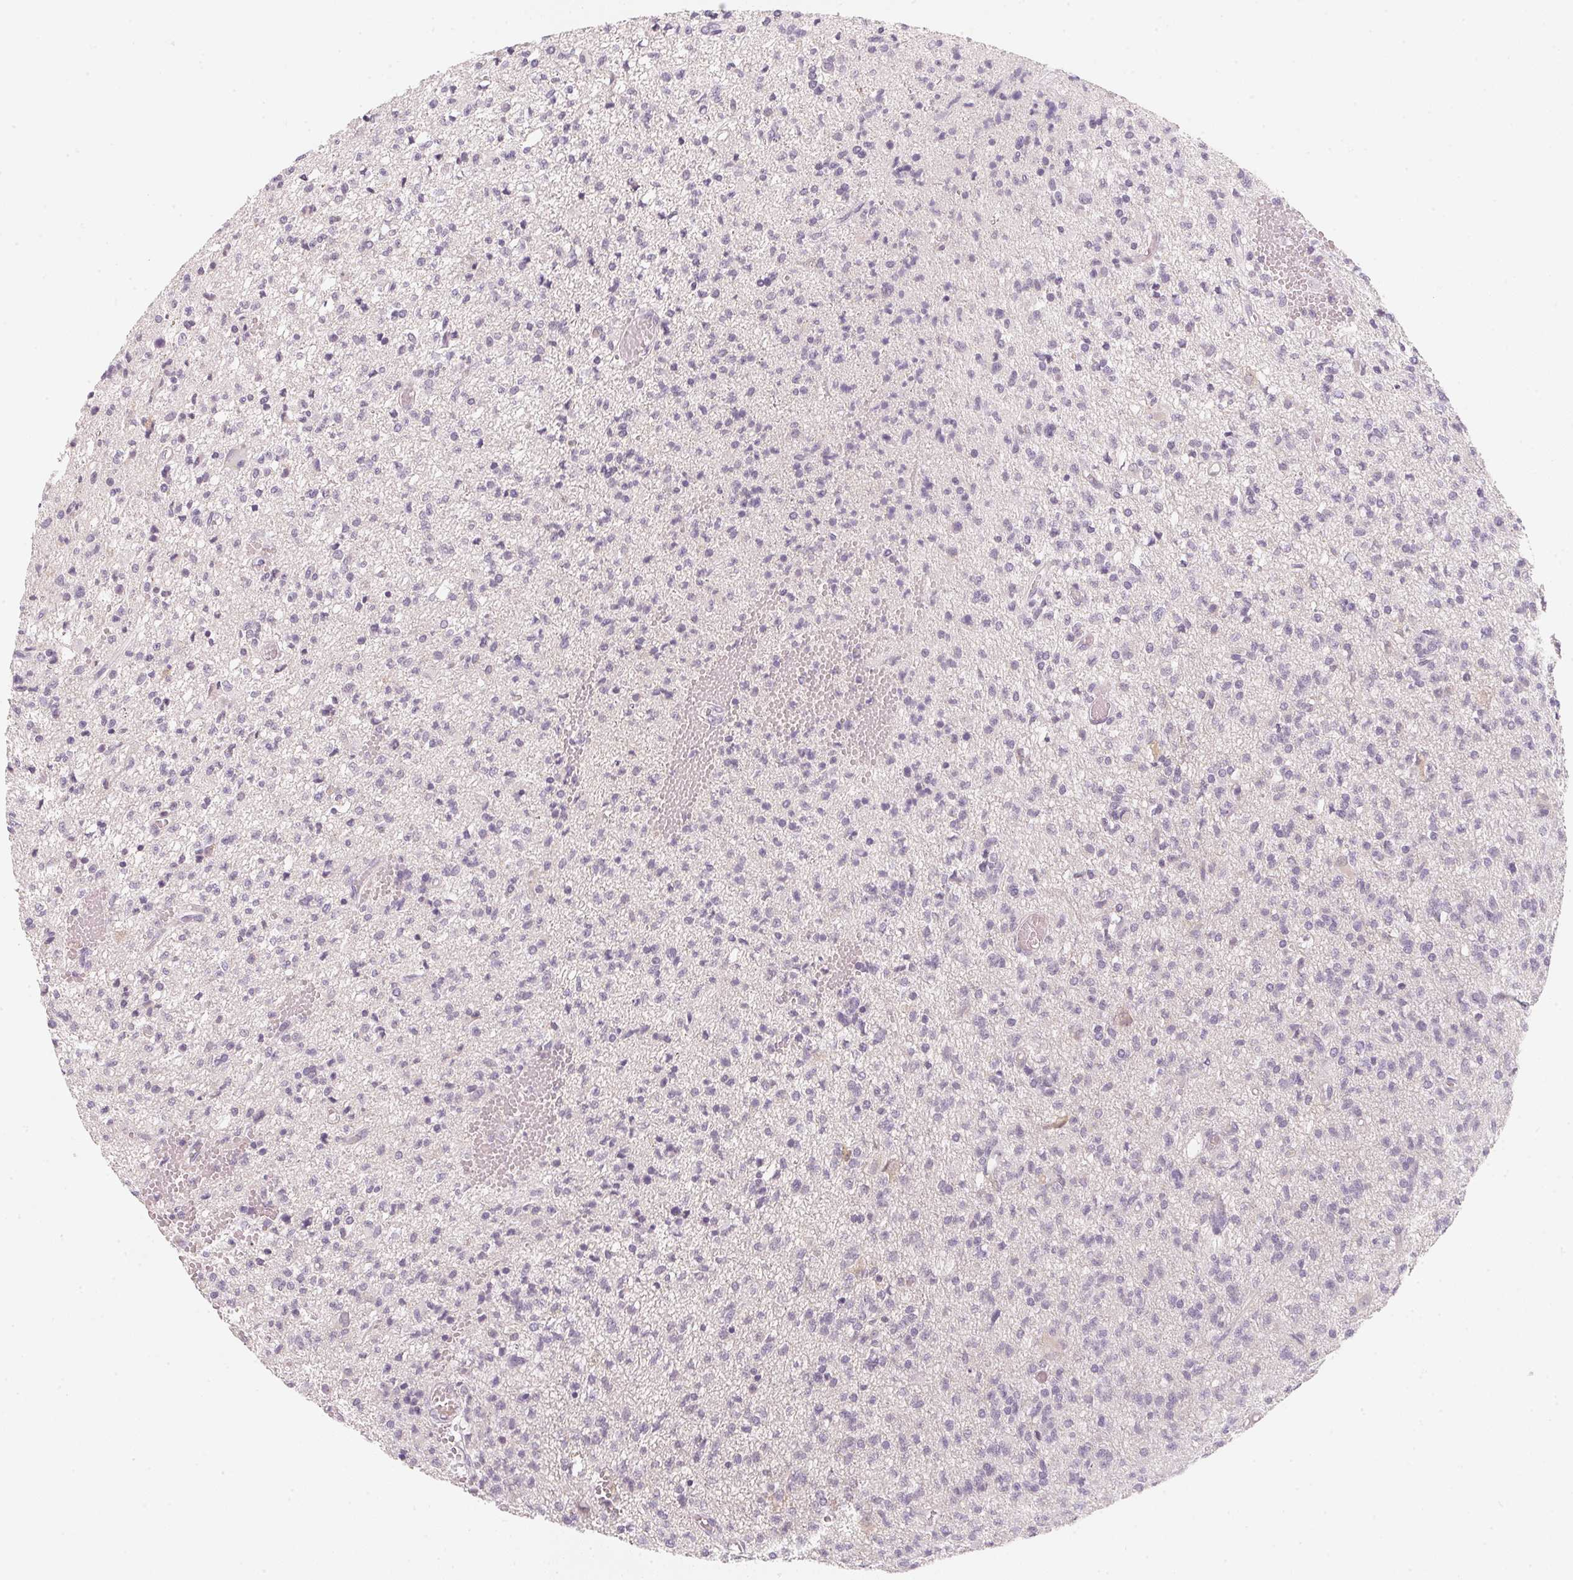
{"staining": {"intensity": "negative", "quantity": "none", "location": "none"}, "tissue": "glioma", "cell_type": "Tumor cells", "image_type": "cancer", "snomed": [{"axis": "morphology", "description": "Glioma, malignant, Low grade"}, {"axis": "topography", "description": "Brain"}], "caption": "This is an IHC image of glioma. There is no expression in tumor cells.", "gene": "CFAP276", "patient": {"sex": "male", "age": 64}}